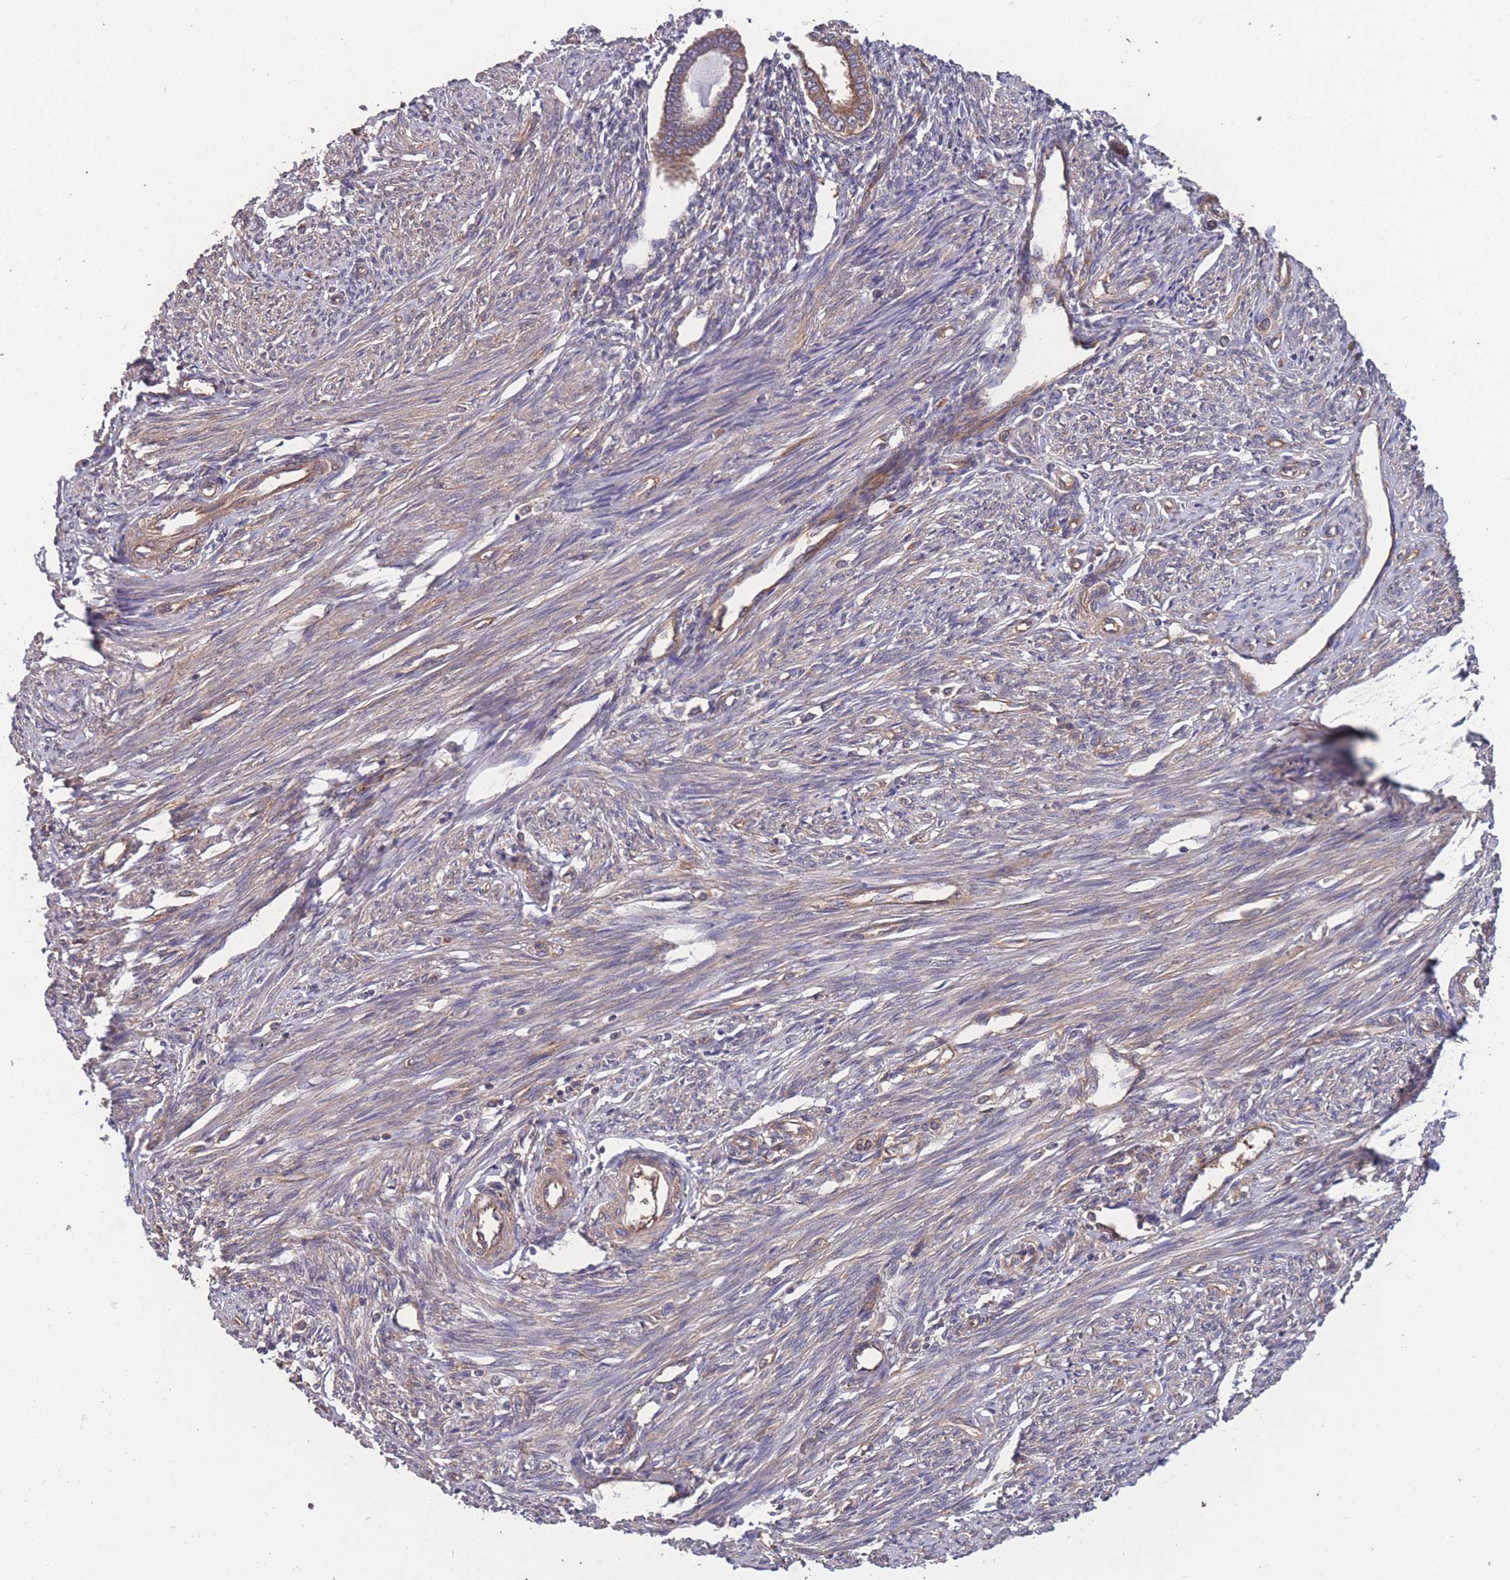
{"staining": {"intensity": "weak", "quantity": "25%-75%", "location": "cytoplasmic/membranous"}, "tissue": "endometrium", "cell_type": "Cells in endometrial stroma", "image_type": "normal", "snomed": [{"axis": "morphology", "description": "Normal tissue, NOS"}, {"axis": "topography", "description": "Endometrium"}], "caption": "The micrograph exhibits a brown stain indicating the presence of a protein in the cytoplasmic/membranous of cells in endometrial stroma in endometrium. (brown staining indicates protein expression, while blue staining denotes nuclei).", "gene": "ZPR1", "patient": {"sex": "female", "age": 56}}